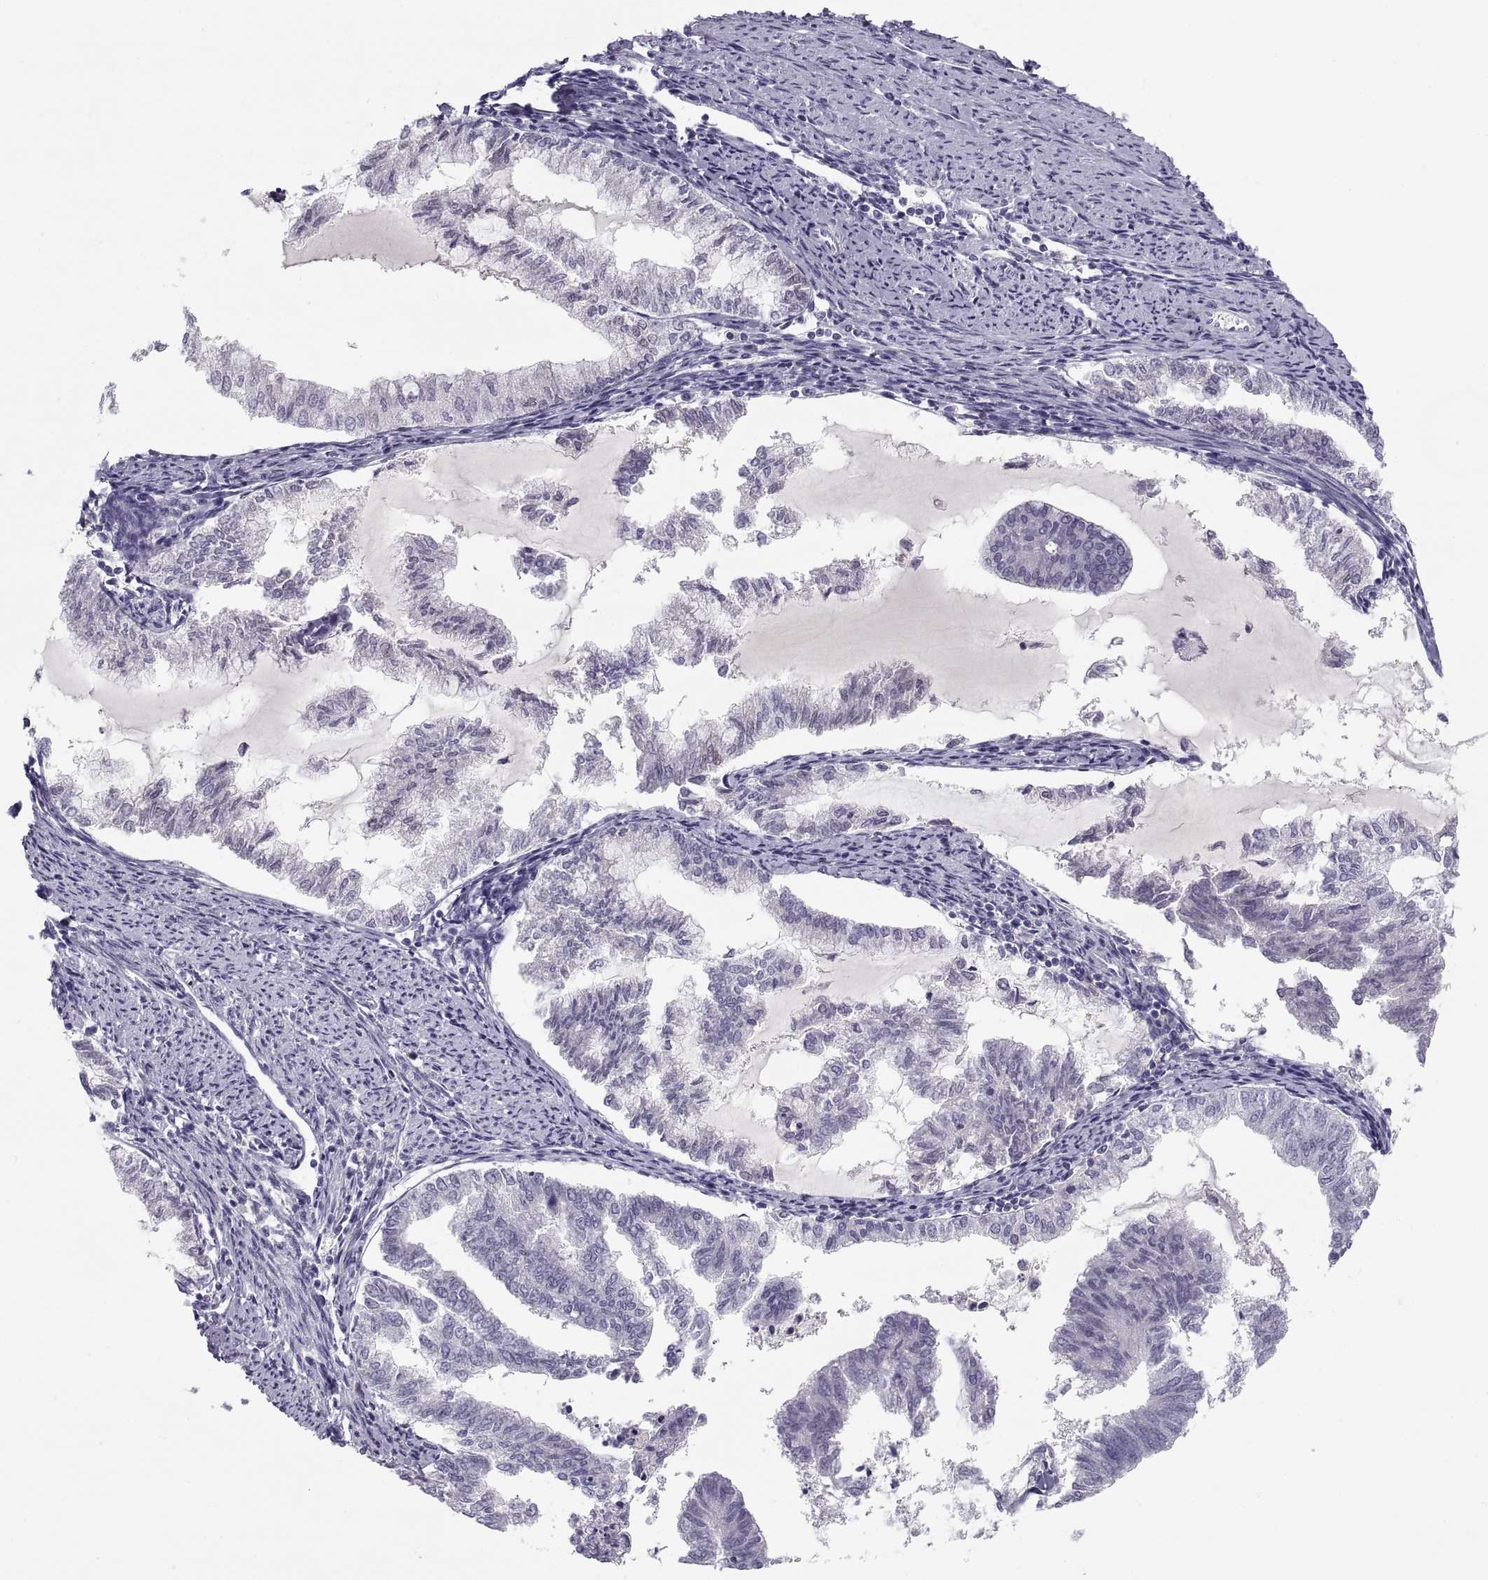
{"staining": {"intensity": "negative", "quantity": "none", "location": "none"}, "tissue": "endometrial cancer", "cell_type": "Tumor cells", "image_type": "cancer", "snomed": [{"axis": "morphology", "description": "Adenocarcinoma, NOS"}, {"axis": "topography", "description": "Endometrium"}], "caption": "A histopathology image of endometrial adenocarcinoma stained for a protein displays no brown staining in tumor cells.", "gene": "MAGEB2", "patient": {"sex": "female", "age": 79}}